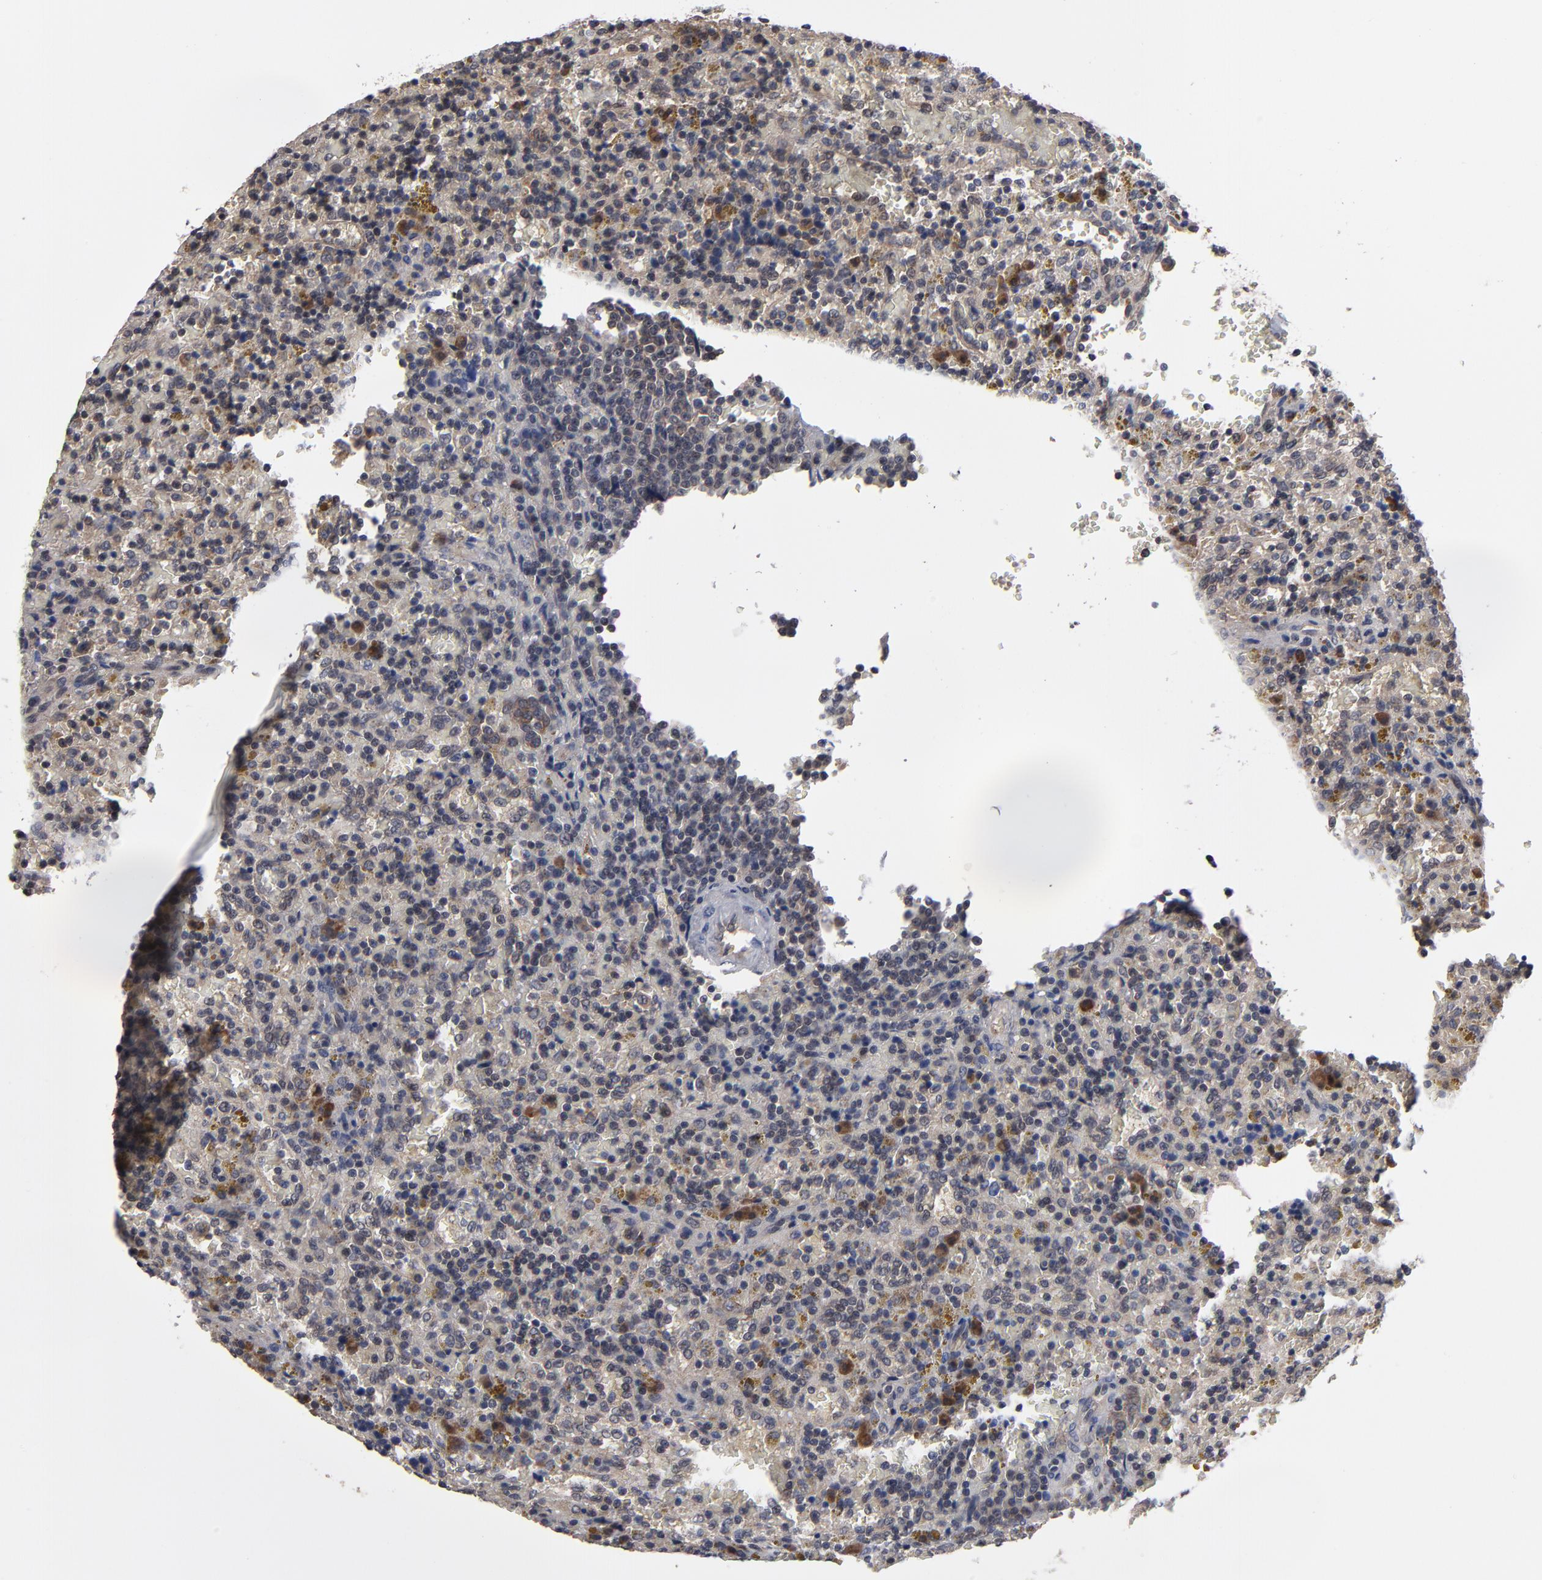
{"staining": {"intensity": "weak", "quantity": ">75%", "location": "cytoplasmic/membranous"}, "tissue": "lymphoma", "cell_type": "Tumor cells", "image_type": "cancer", "snomed": [{"axis": "morphology", "description": "Malignant lymphoma, non-Hodgkin's type, Low grade"}, {"axis": "topography", "description": "Spleen"}], "caption": "Human lymphoma stained with a brown dye shows weak cytoplasmic/membranous positive expression in approximately >75% of tumor cells.", "gene": "ALG13", "patient": {"sex": "female", "age": 65}}